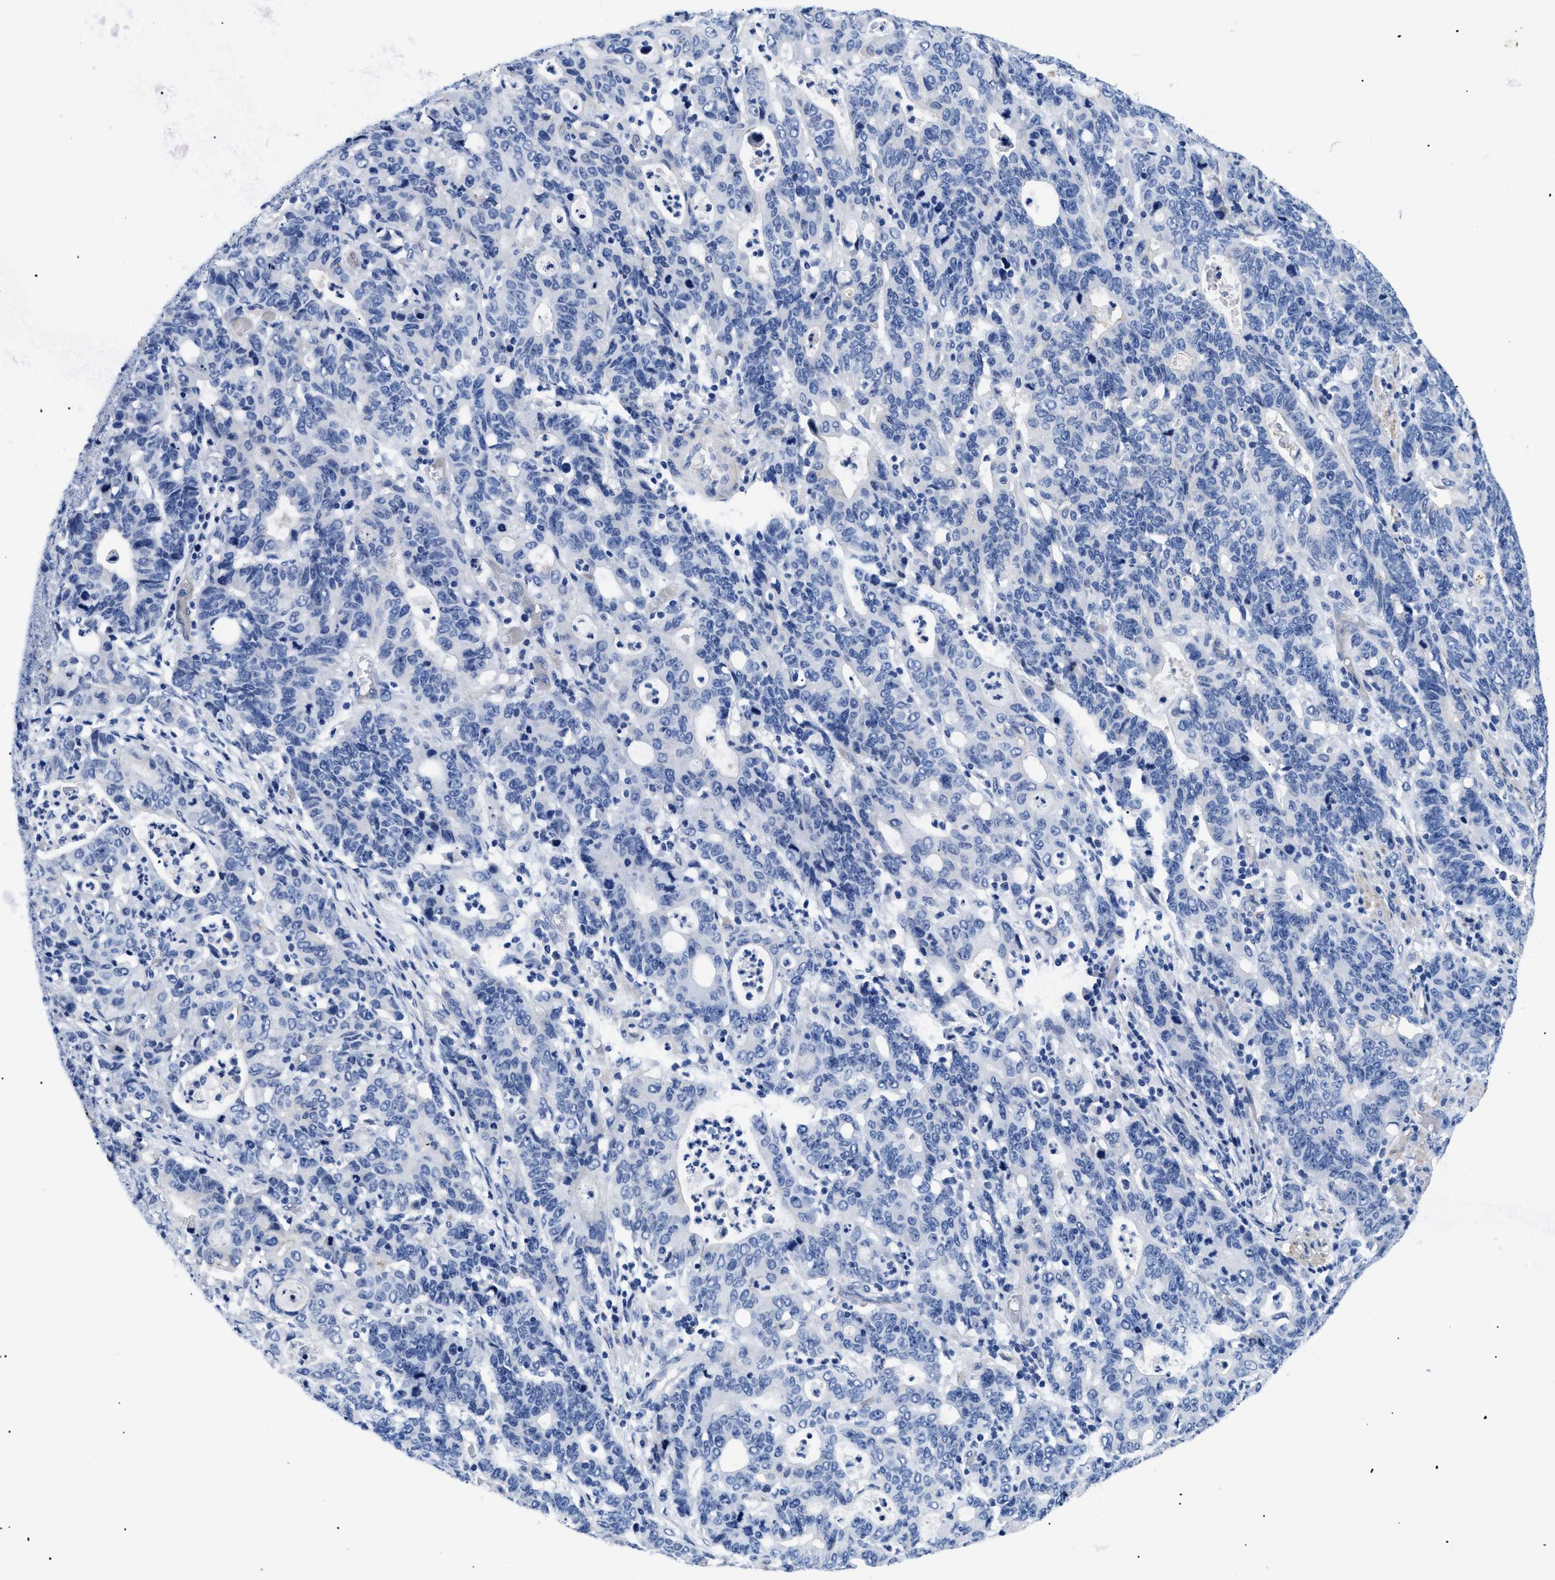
{"staining": {"intensity": "negative", "quantity": "none", "location": "none"}, "tissue": "stomach cancer", "cell_type": "Tumor cells", "image_type": "cancer", "snomed": [{"axis": "morphology", "description": "Adenocarcinoma, NOS"}, {"axis": "topography", "description": "Stomach, upper"}], "caption": "DAB (3,3'-diaminobenzidine) immunohistochemical staining of human stomach cancer demonstrates no significant positivity in tumor cells.", "gene": "TMEM68", "patient": {"sex": "male", "age": 69}}